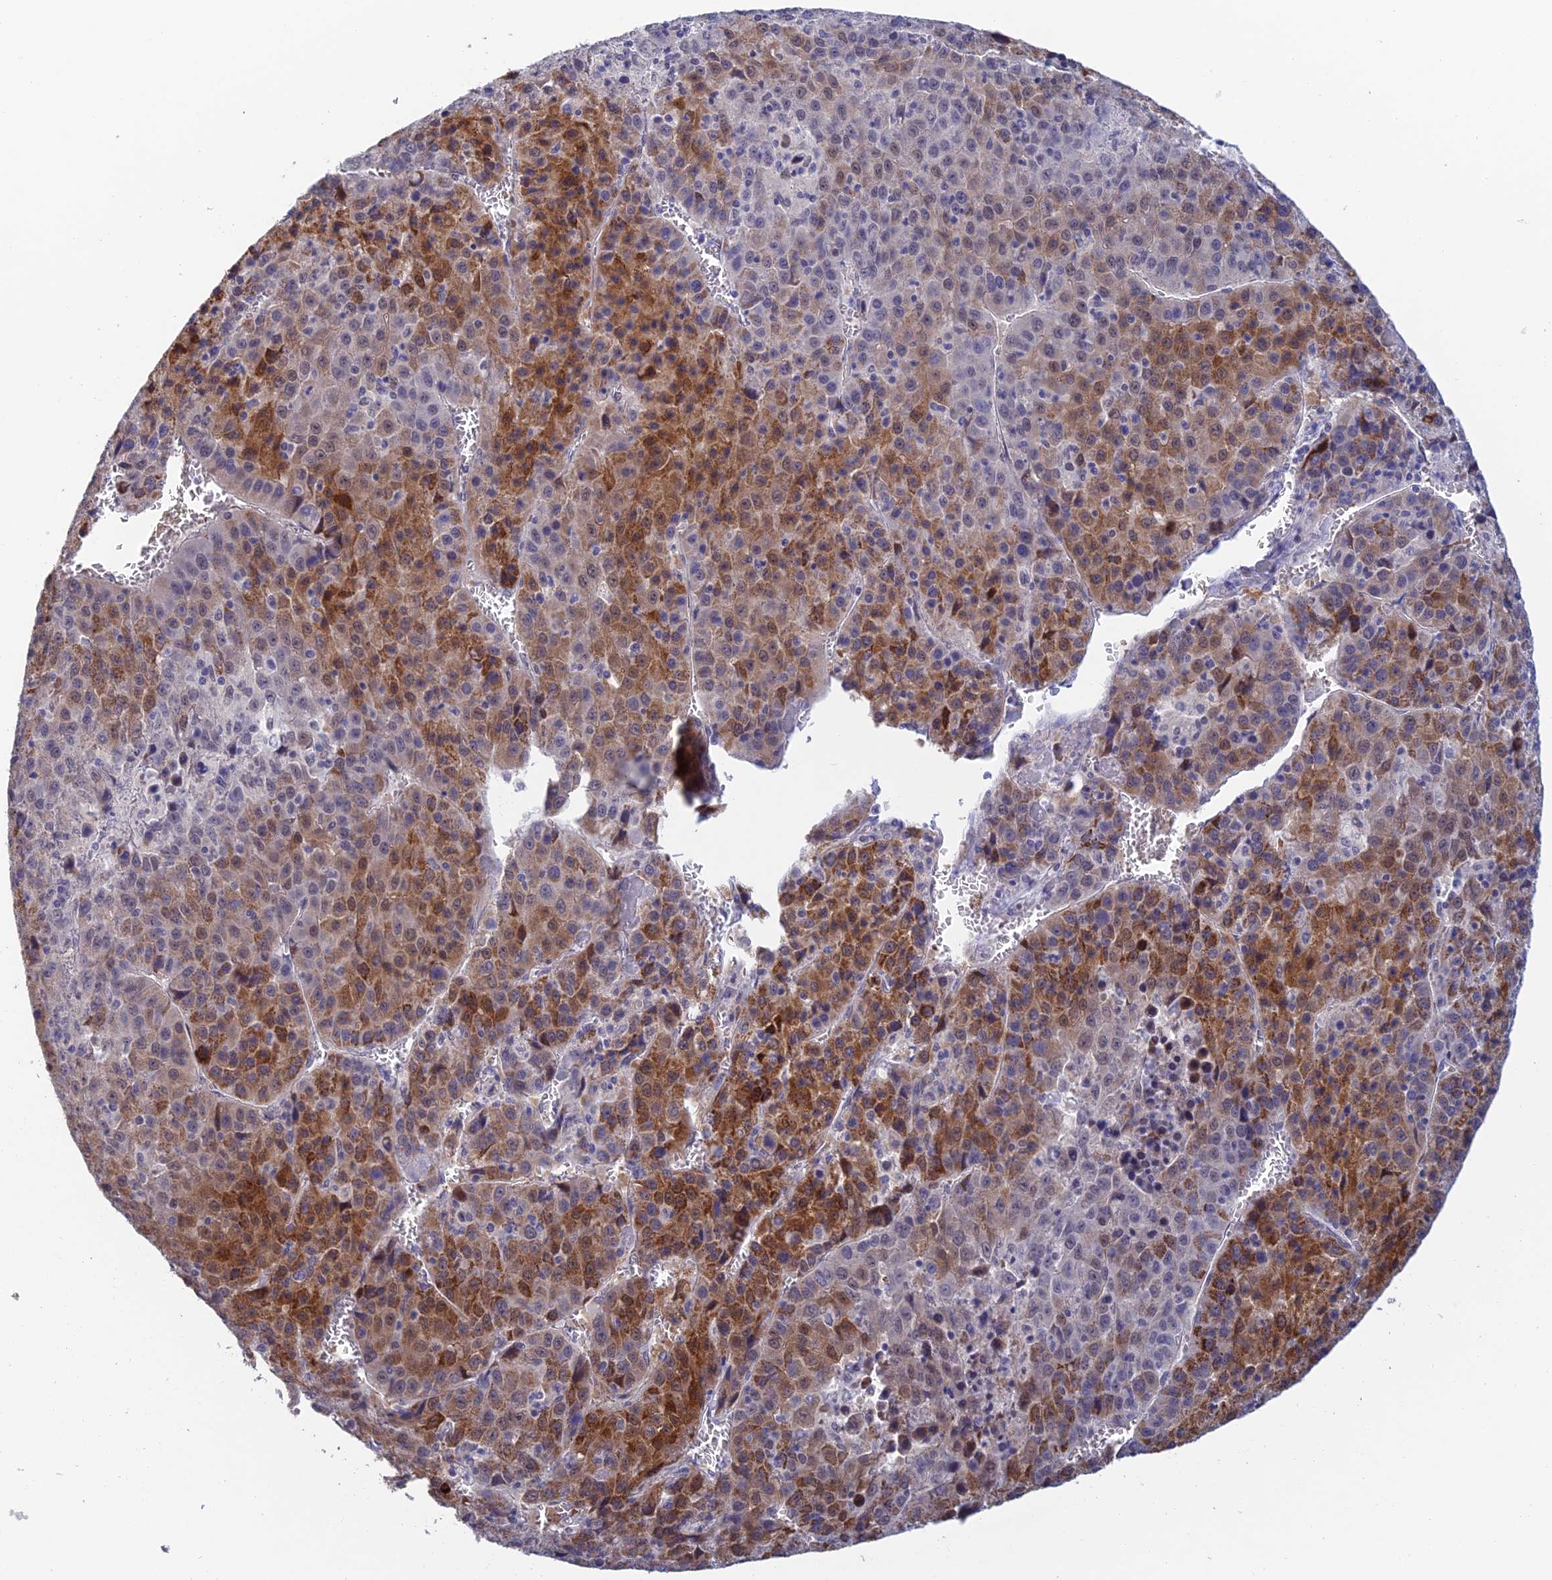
{"staining": {"intensity": "moderate", "quantity": "25%-75%", "location": "cytoplasmic/membranous"}, "tissue": "liver cancer", "cell_type": "Tumor cells", "image_type": "cancer", "snomed": [{"axis": "morphology", "description": "Carcinoma, Hepatocellular, NOS"}, {"axis": "topography", "description": "Liver"}], "caption": "Protein analysis of liver cancer tissue reveals moderate cytoplasmic/membranous expression in about 25%-75% of tumor cells.", "gene": "GIPC1", "patient": {"sex": "female", "age": 53}}